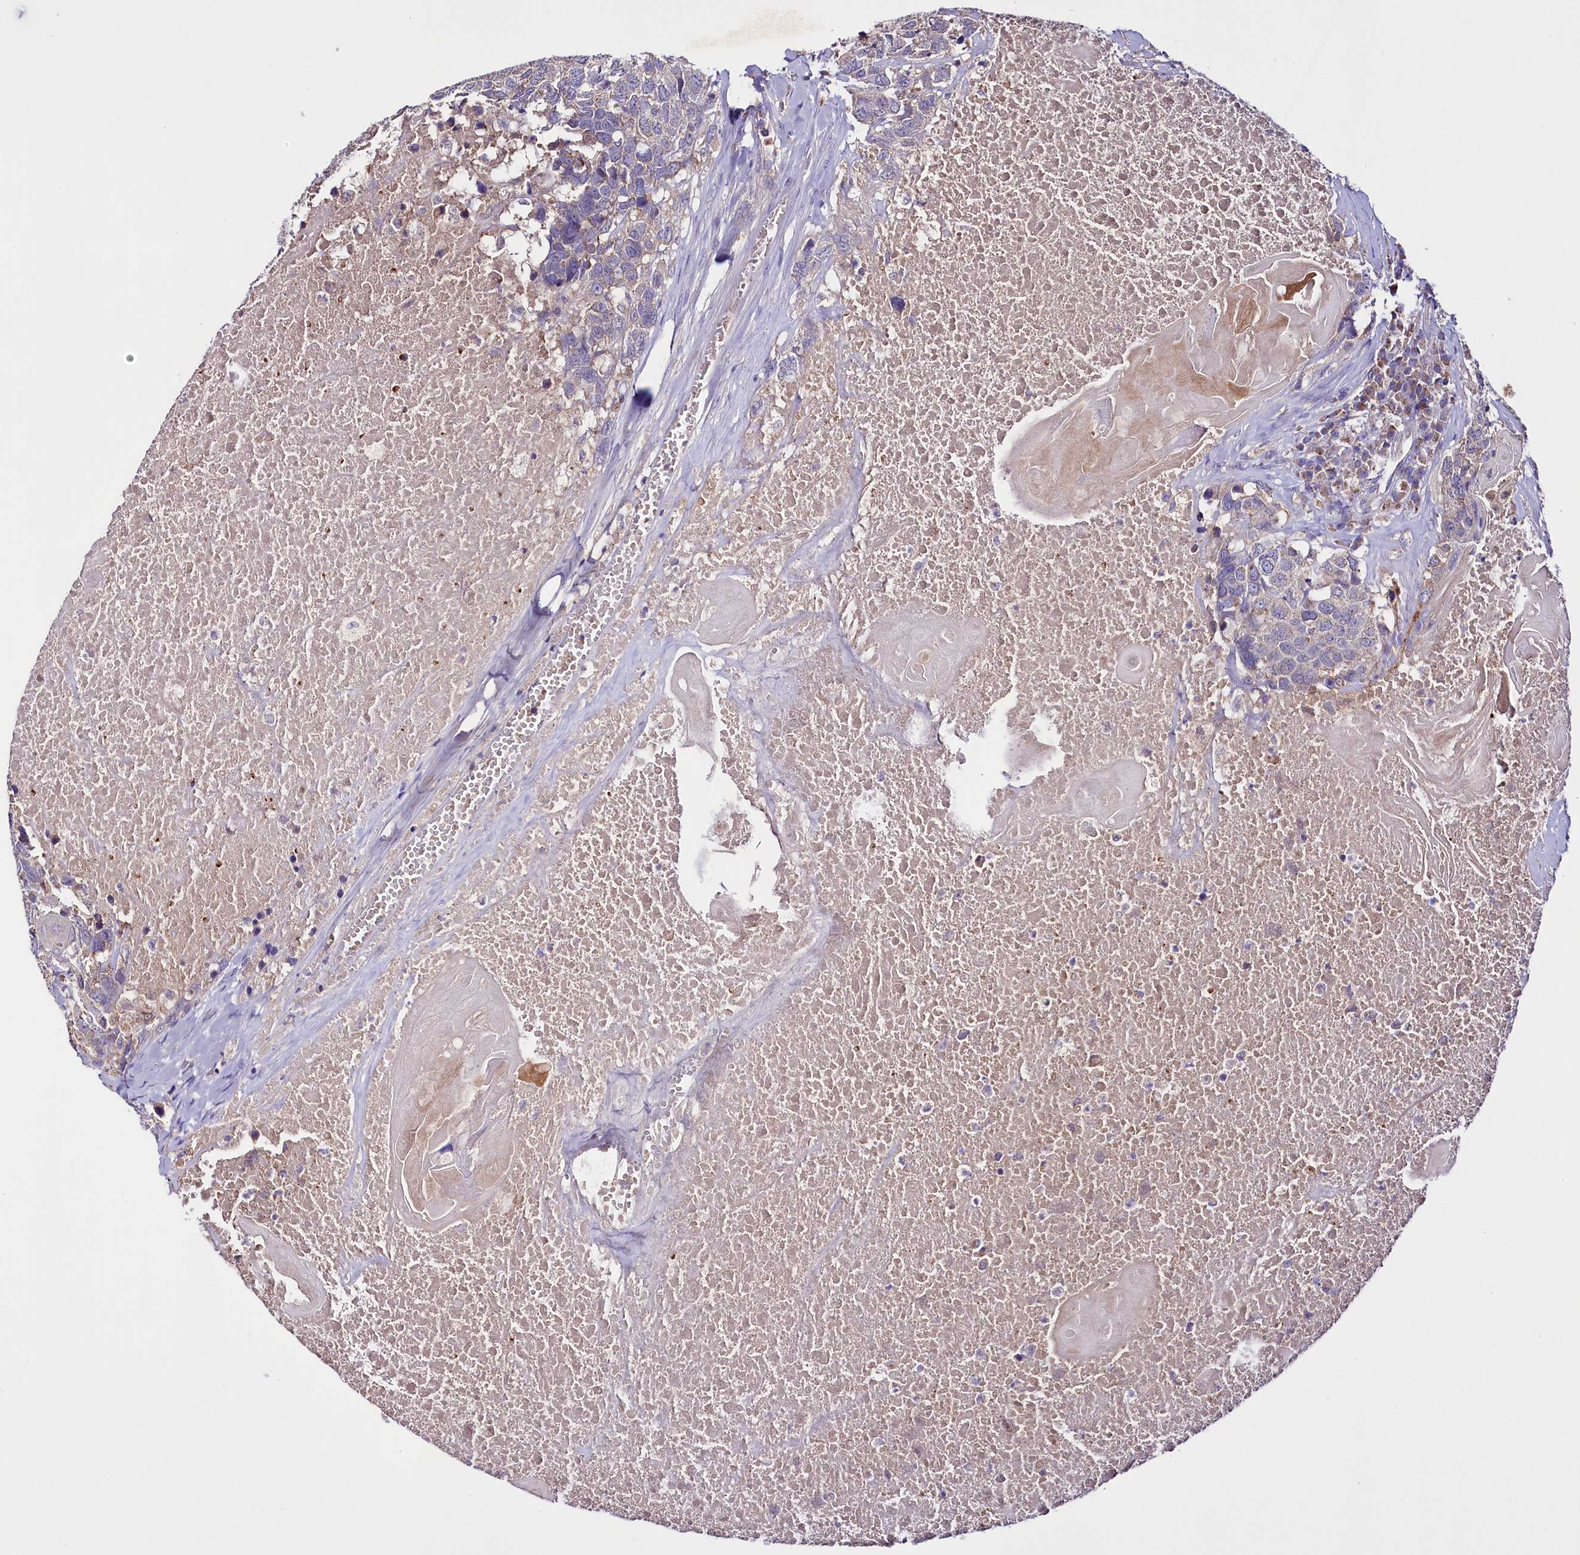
{"staining": {"intensity": "negative", "quantity": "none", "location": "none"}, "tissue": "head and neck cancer", "cell_type": "Tumor cells", "image_type": "cancer", "snomed": [{"axis": "morphology", "description": "Squamous cell carcinoma, NOS"}, {"axis": "topography", "description": "Head-Neck"}], "caption": "Histopathology image shows no significant protein staining in tumor cells of head and neck cancer. Brightfield microscopy of immunohistochemistry (IHC) stained with DAB (3,3'-diaminobenzidine) (brown) and hematoxylin (blue), captured at high magnification.", "gene": "ZNF45", "patient": {"sex": "male", "age": 66}}